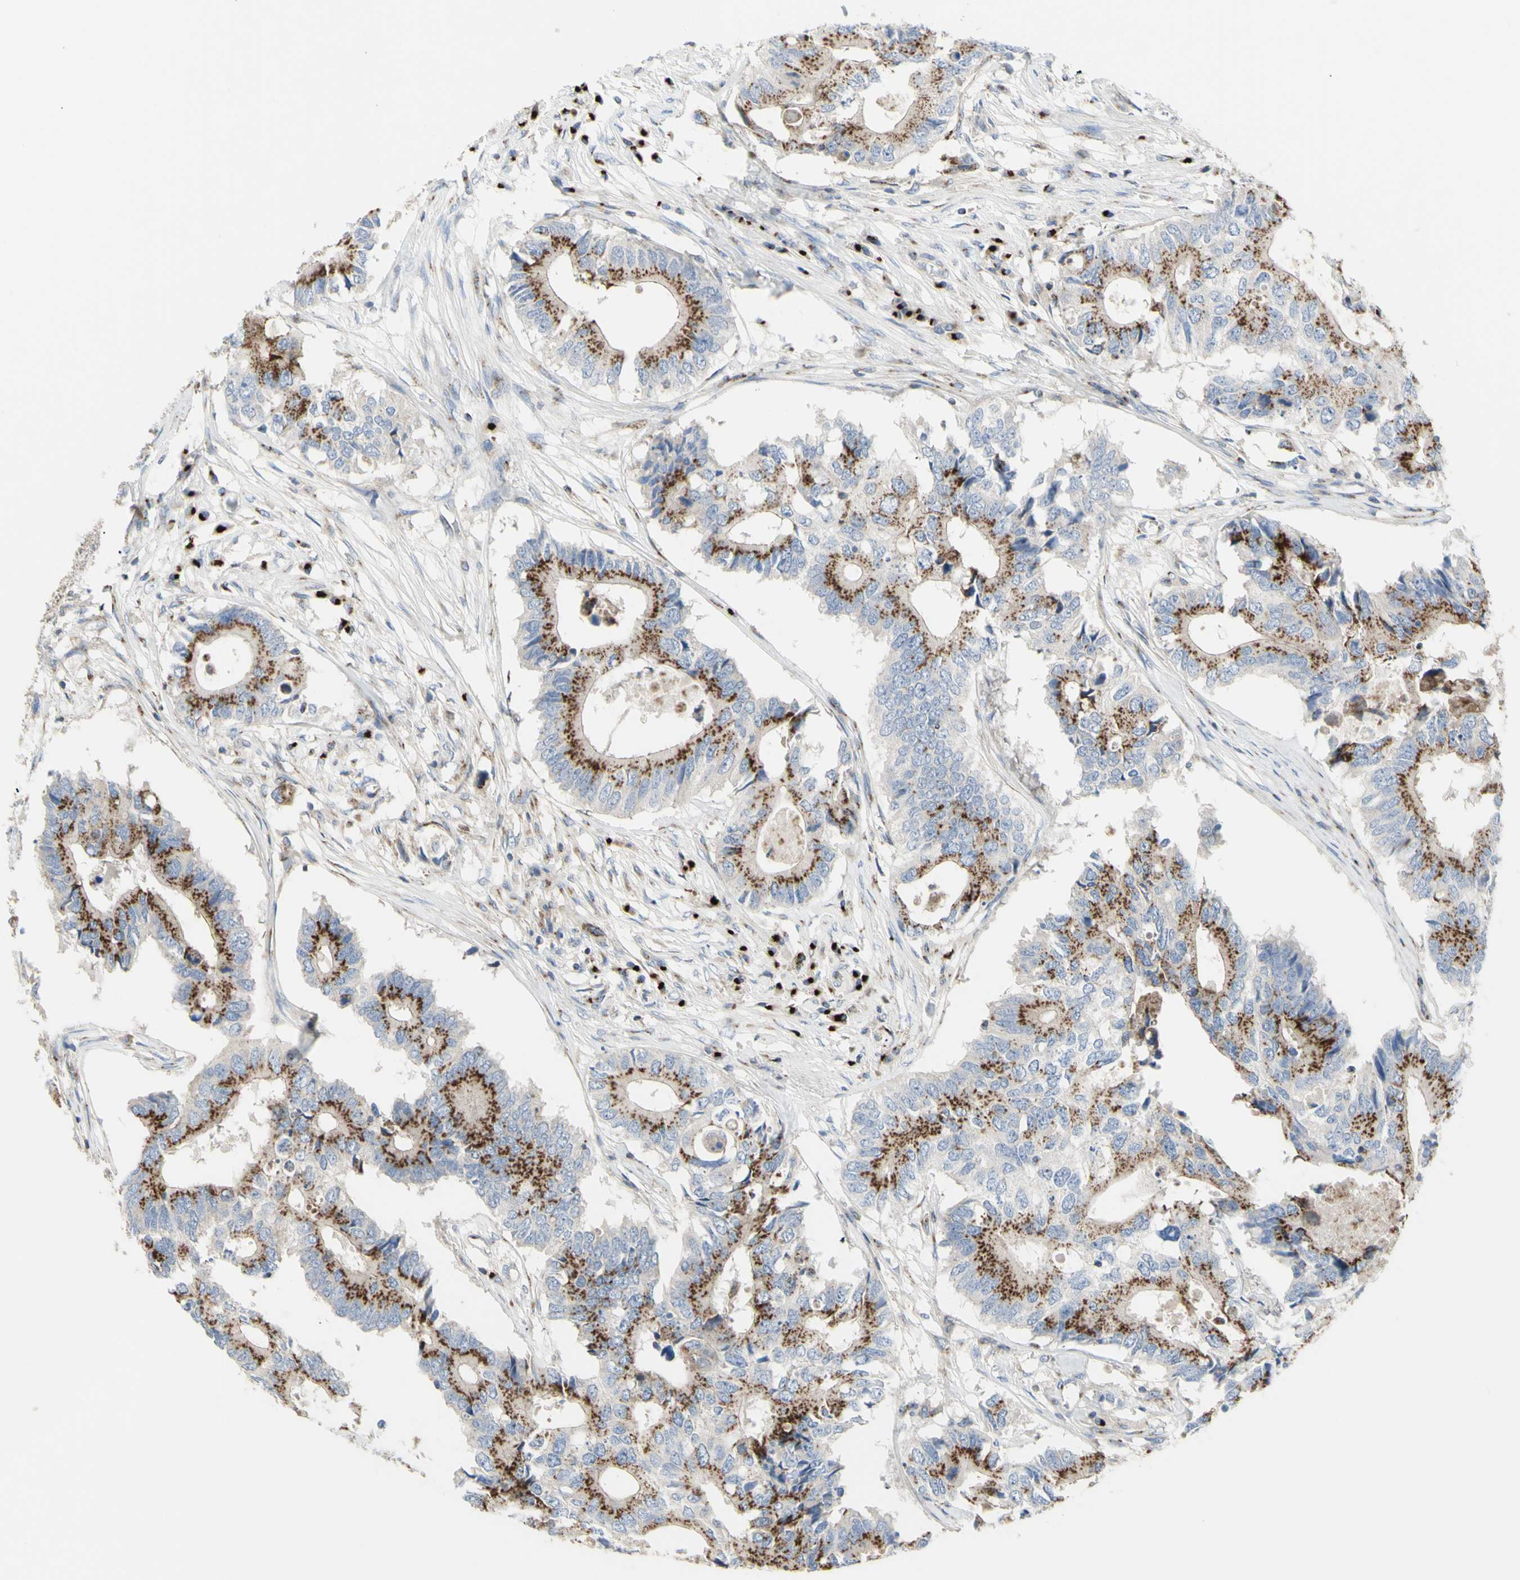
{"staining": {"intensity": "moderate", "quantity": ">75%", "location": "cytoplasmic/membranous"}, "tissue": "colorectal cancer", "cell_type": "Tumor cells", "image_type": "cancer", "snomed": [{"axis": "morphology", "description": "Adenocarcinoma, NOS"}, {"axis": "topography", "description": "Colon"}], "caption": "Adenocarcinoma (colorectal) tissue shows moderate cytoplasmic/membranous expression in about >75% of tumor cells The protein of interest is stained brown, and the nuclei are stained in blue (DAB IHC with brightfield microscopy, high magnification).", "gene": "B4GALT3", "patient": {"sex": "male", "age": 71}}